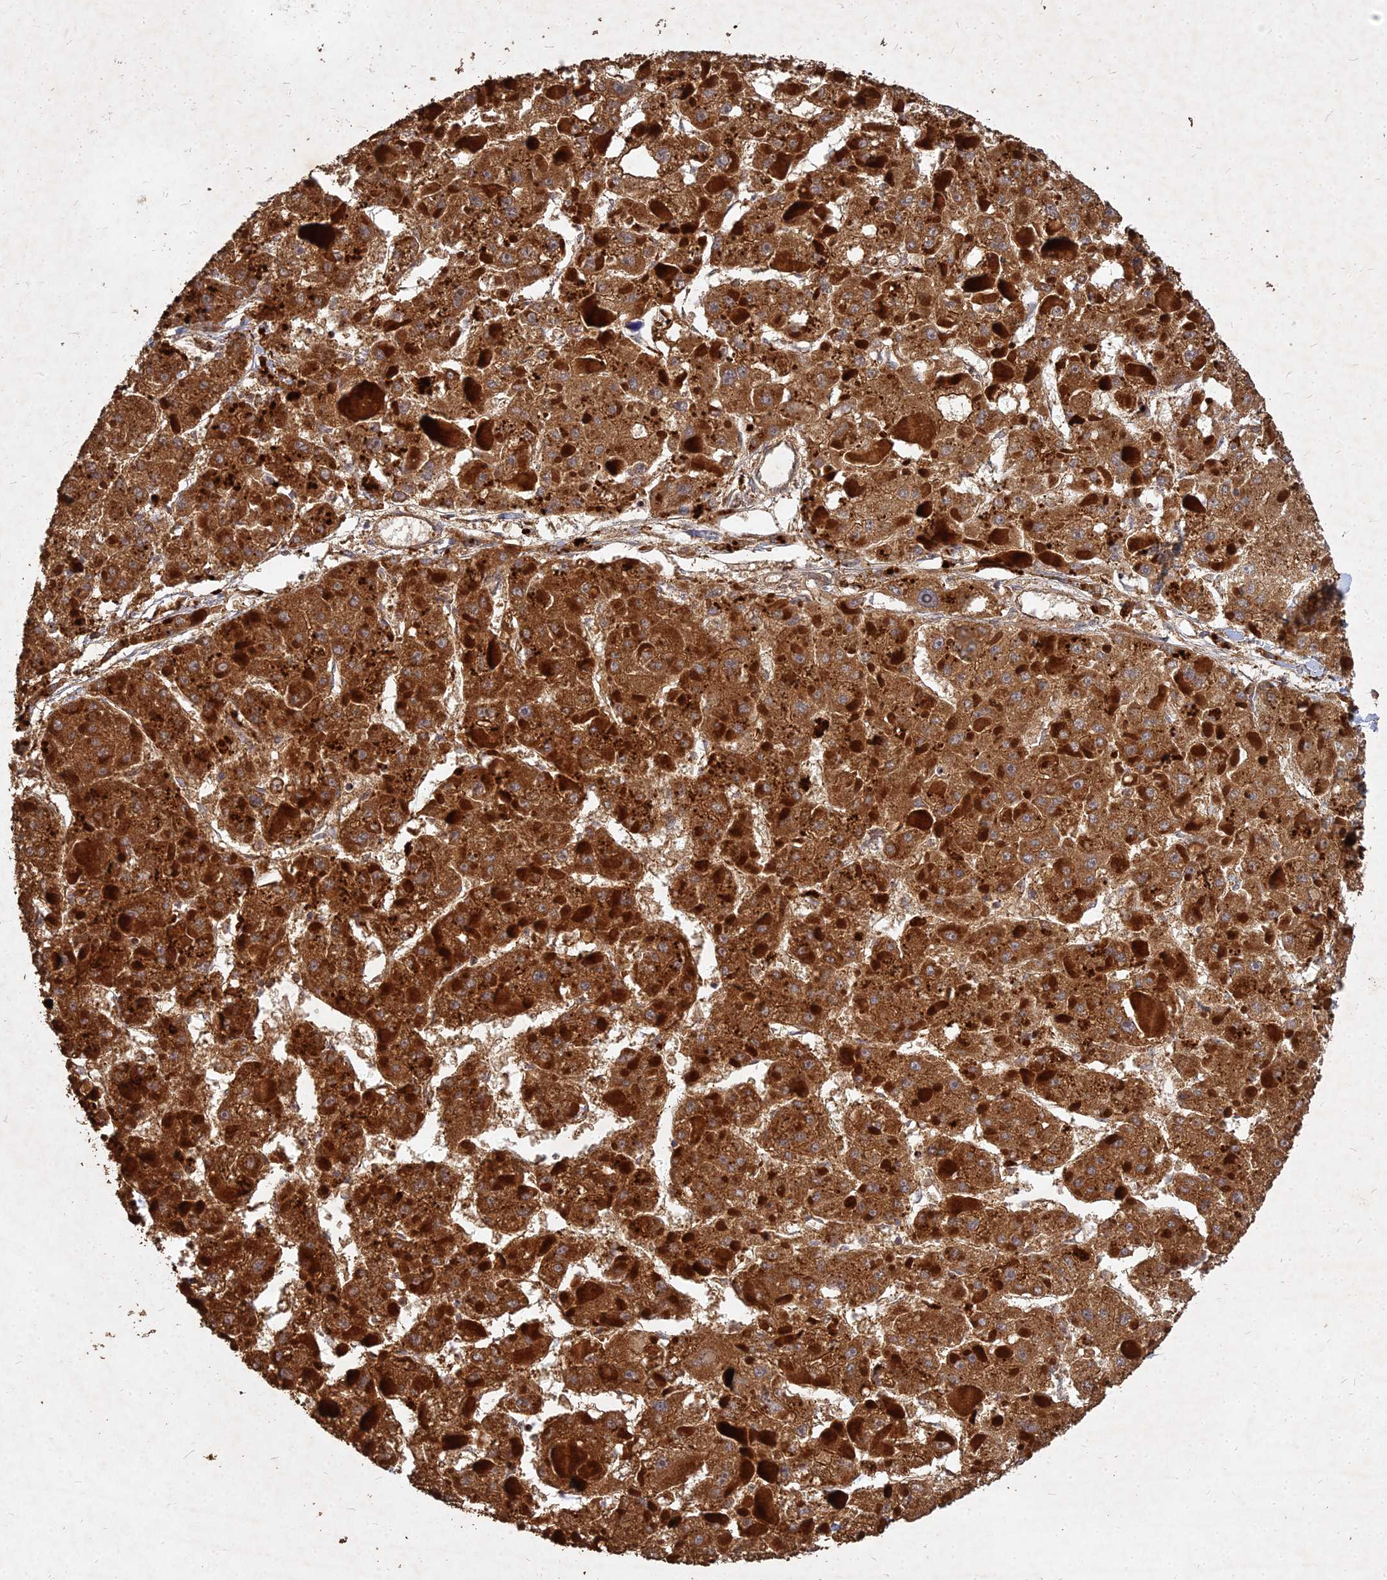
{"staining": {"intensity": "strong", "quantity": ">75%", "location": "cytoplasmic/membranous"}, "tissue": "liver cancer", "cell_type": "Tumor cells", "image_type": "cancer", "snomed": [{"axis": "morphology", "description": "Carcinoma, Hepatocellular, NOS"}, {"axis": "topography", "description": "Liver"}], "caption": "Immunohistochemical staining of human liver hepatocellular carcinoma shows strong cytoplasmic/membranous protein staining in about >75% of tumor cells. The protein of interest is shown in brown color, while the nuclei are stained blue.", "gene": "UBE2W", "patient": {"sex": "female", "age": 73}}